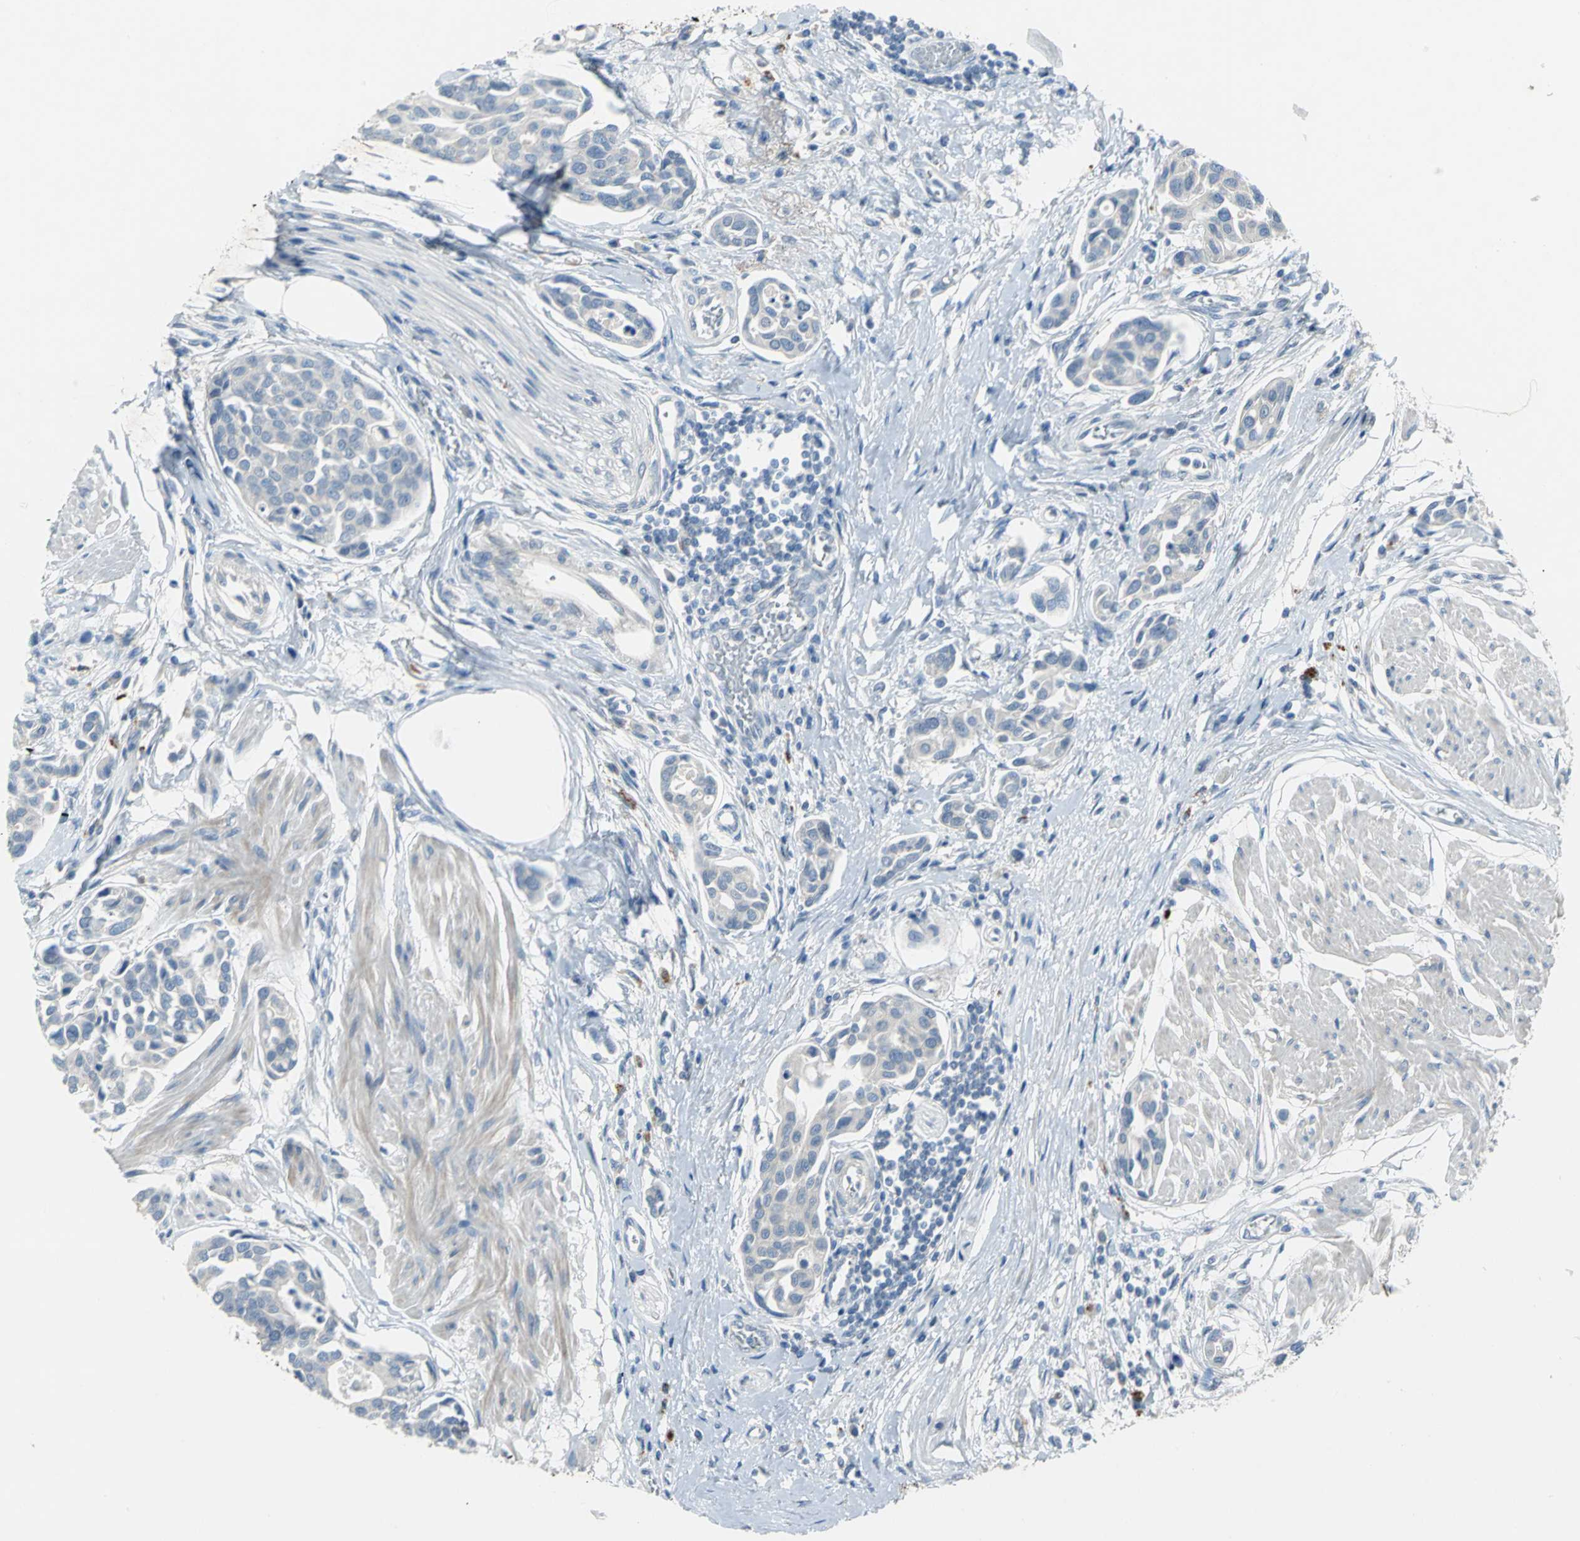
{"staining": {"intensity": "negative", "quantity": "none", "location": "none"}, "tissue": "urothelial cancer", "cell_type": "Tumor cells", "image_type": "cancer", "snomed": [{"axis": "morphology", "description": "Urothelial carcinoma, High grade"}, {"axis": "topography", "description": "Urinary bladder"}], "caption": "The immunohistochemistry image has no significant positivity in tumor cells of high-grade urothelial carcinoma tissue.", "gene": "PTGDS", "patient": {"sex": "male", "age": 78}}